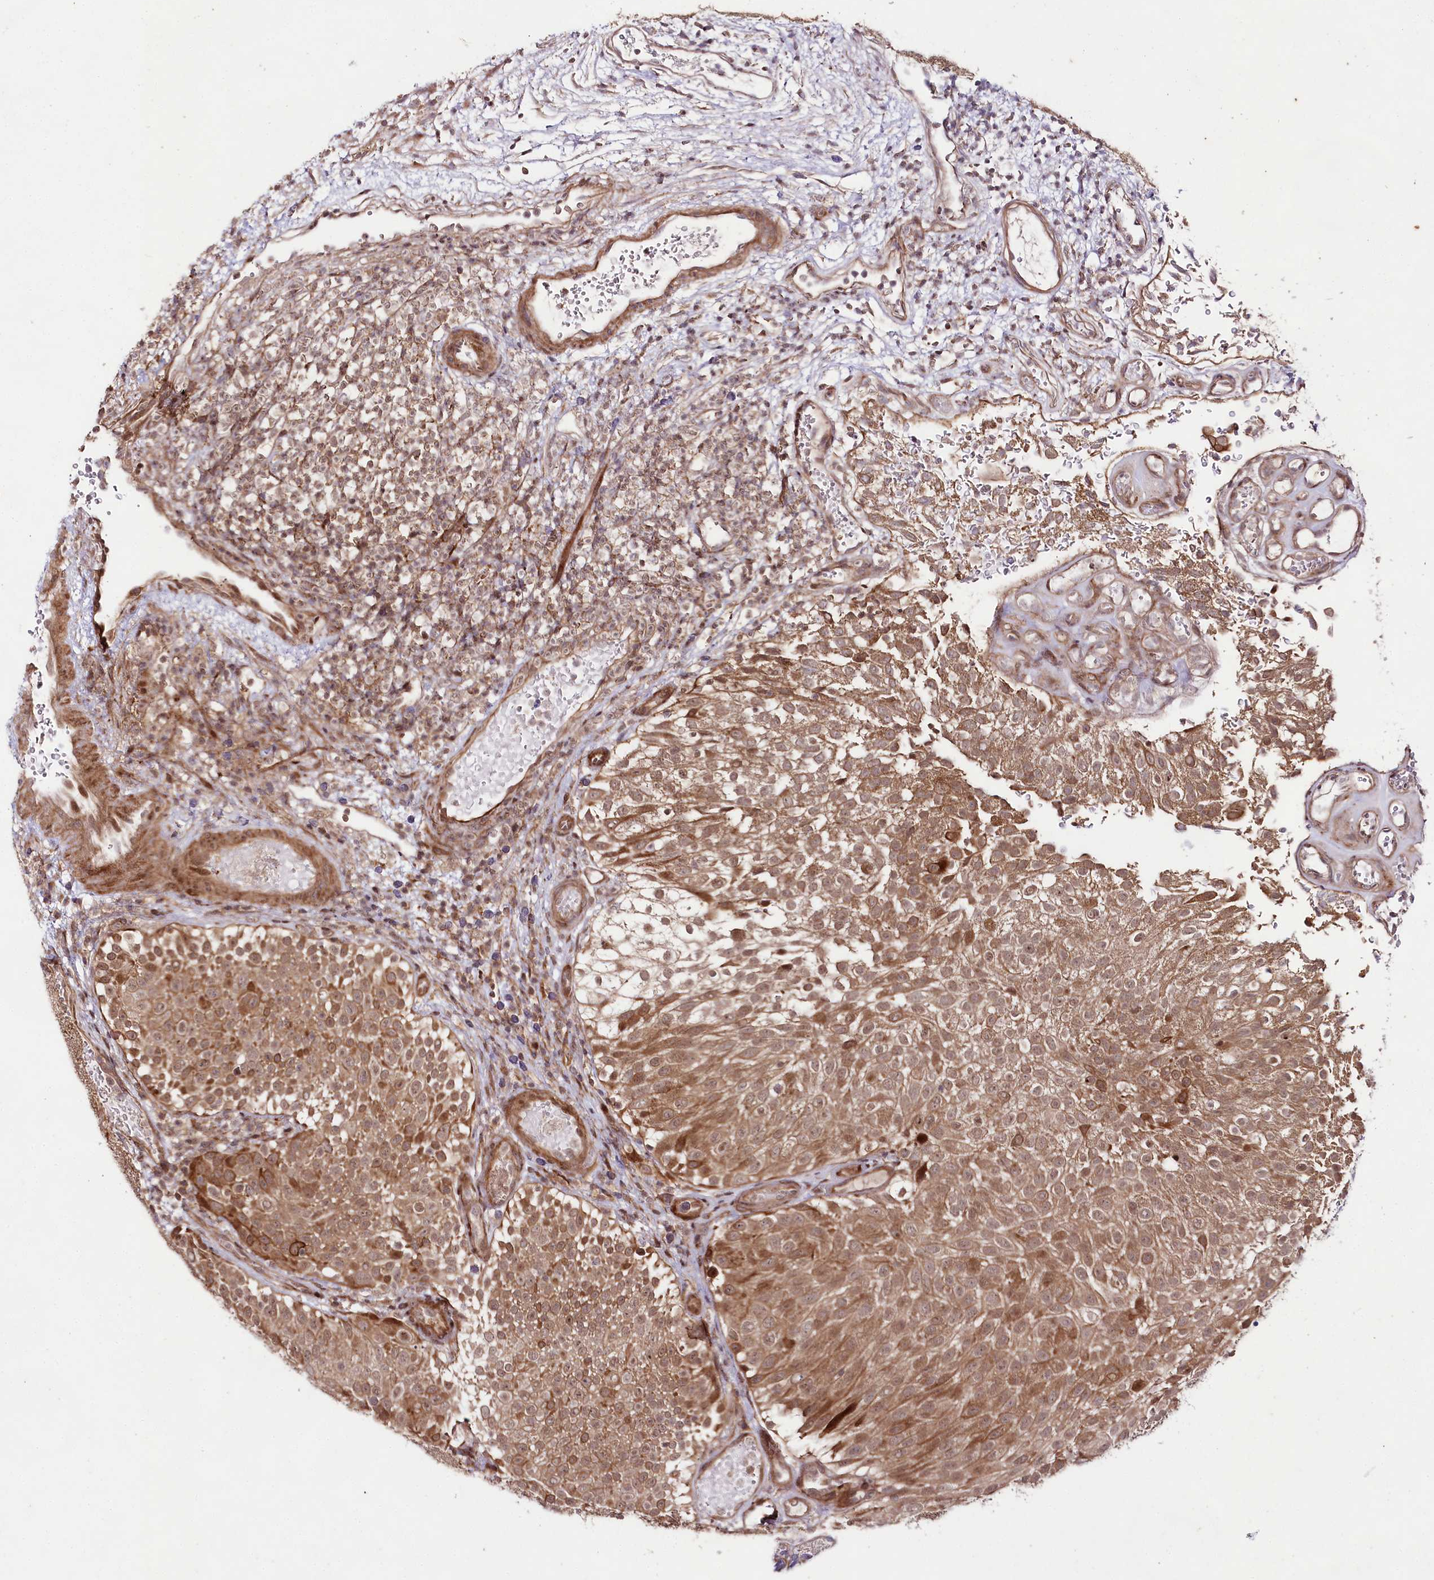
{"staining": {"intensity": "moderate", "quantity": ">75%", "location": "cytoplasmic/membranous,nuclear"}, "tissue": "urothelial cancer", "cell_type": "Tumor cells", "image_type": "cancer", "snomed": [{"axis": "morphology", "description": "Urothelial carcinoma, Low grade"}, {"axis": "topography", "description": "Urinary bladder"}], "caption": "Moderate cytoplasmic/membranous and nuclear protein staining is appreciated in approximately >75% of tumor cells in urothelial carcinoma (low-grade). (DAB (3,3'-diaminobenzidine) IHC with brightfield microscopy, high magnification).", "gene": "PHLDB1", "patient": {"sex": "male", "age": 78}}